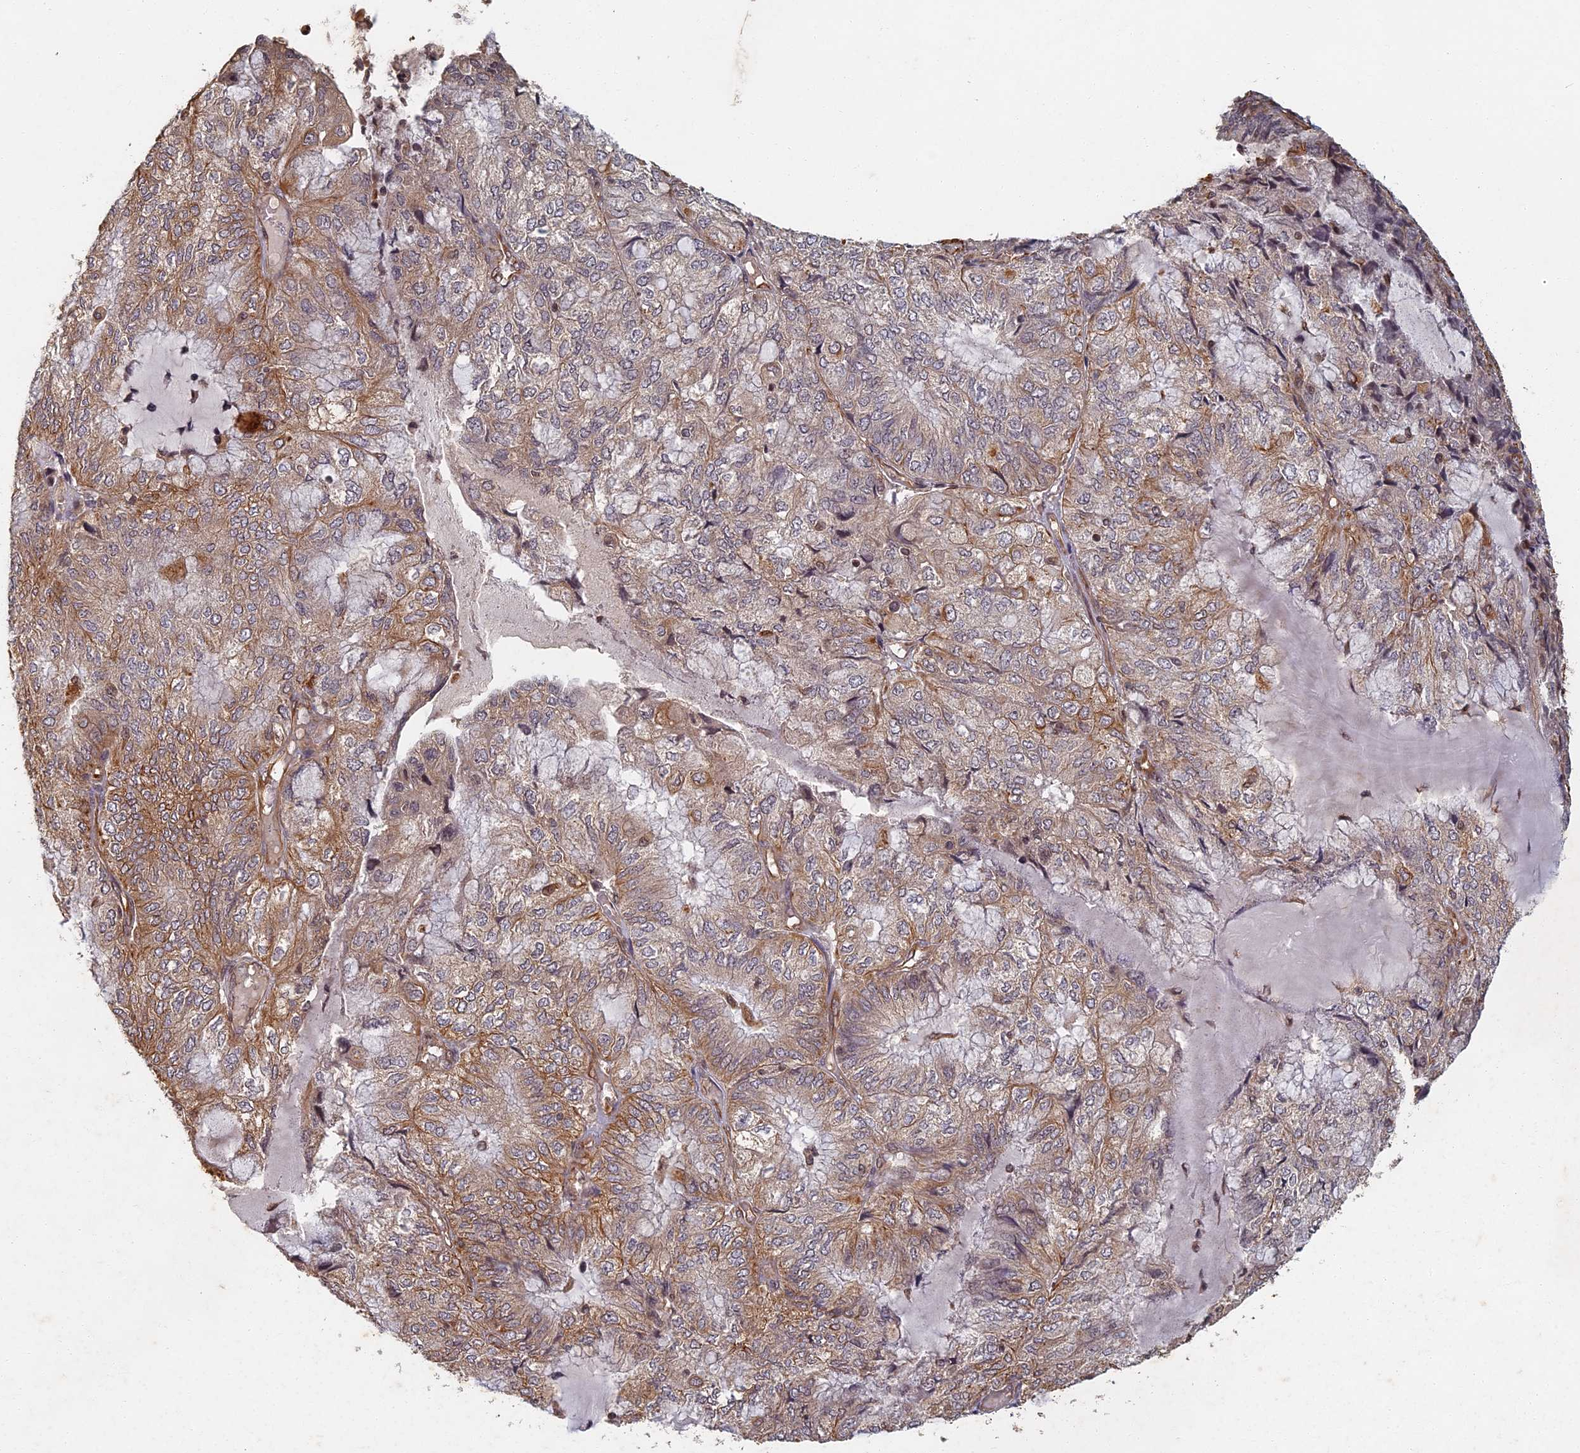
{"staining": {"intensity": "moderate", "quantity": "25%-75%", "location": "cytoplasmic/membranous"}, "tissue": "endometrial cancer", "cell_type": "Tumor cells", "image_type": "cancer", "snomed": [{"axis": "morphology", "description": "Adenocarcinoma, NOS"}, {"axis": "topography", "description": "Endometrium"}], "caption": "Immunohistochemical staining of adenocarcinoma (endometrial) reveals moderate cytoplasmic/membranous protein positivity in about 25%-75% of tumor cells. (DAB IHC with brightfield microscopy, high magnification).", "gene": "ABCB10", "patient": {"sex": "female", "age": 81}}